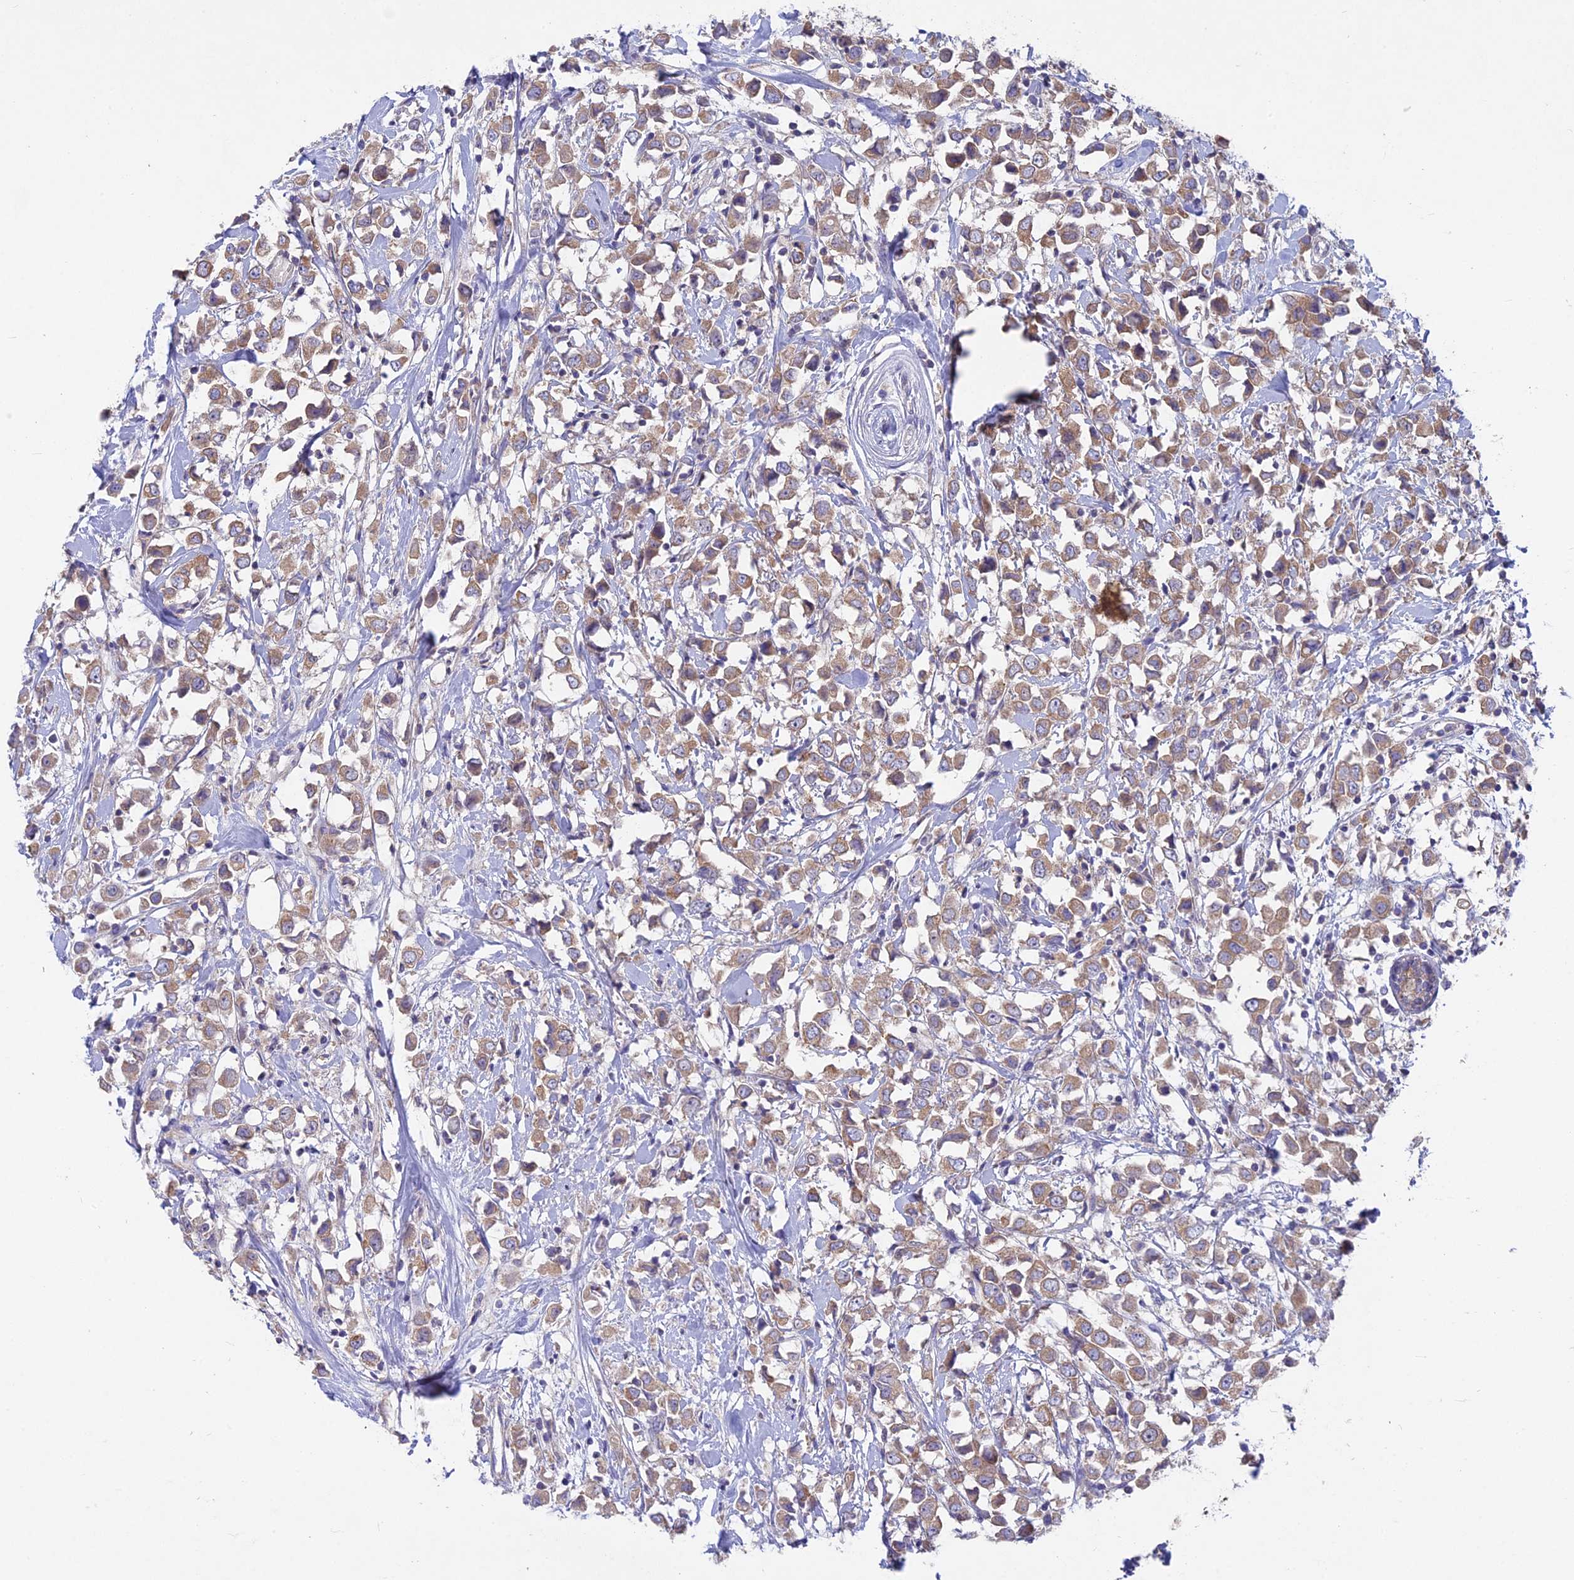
{"staining": {"intensity": "moderate", "quantity": ">75%", "location": "cytoplasmic/membranous"}, "tissue": "breast cancer", "cell_type": "Tumor cells", "image_type": "cancer", "snomed": [{"axis": "morphology", "description": "Duct carcinoma"}, {"axis": "topography", "description": "Breast"}], "caption": "A brown stain highlights moderate cytoplasmic/membranous expression of a protein in breast cancer (invasive ductal carcinoma) tumor cells.", "gene": "PZP", "patient": {"sex": "female", "age": 61}}